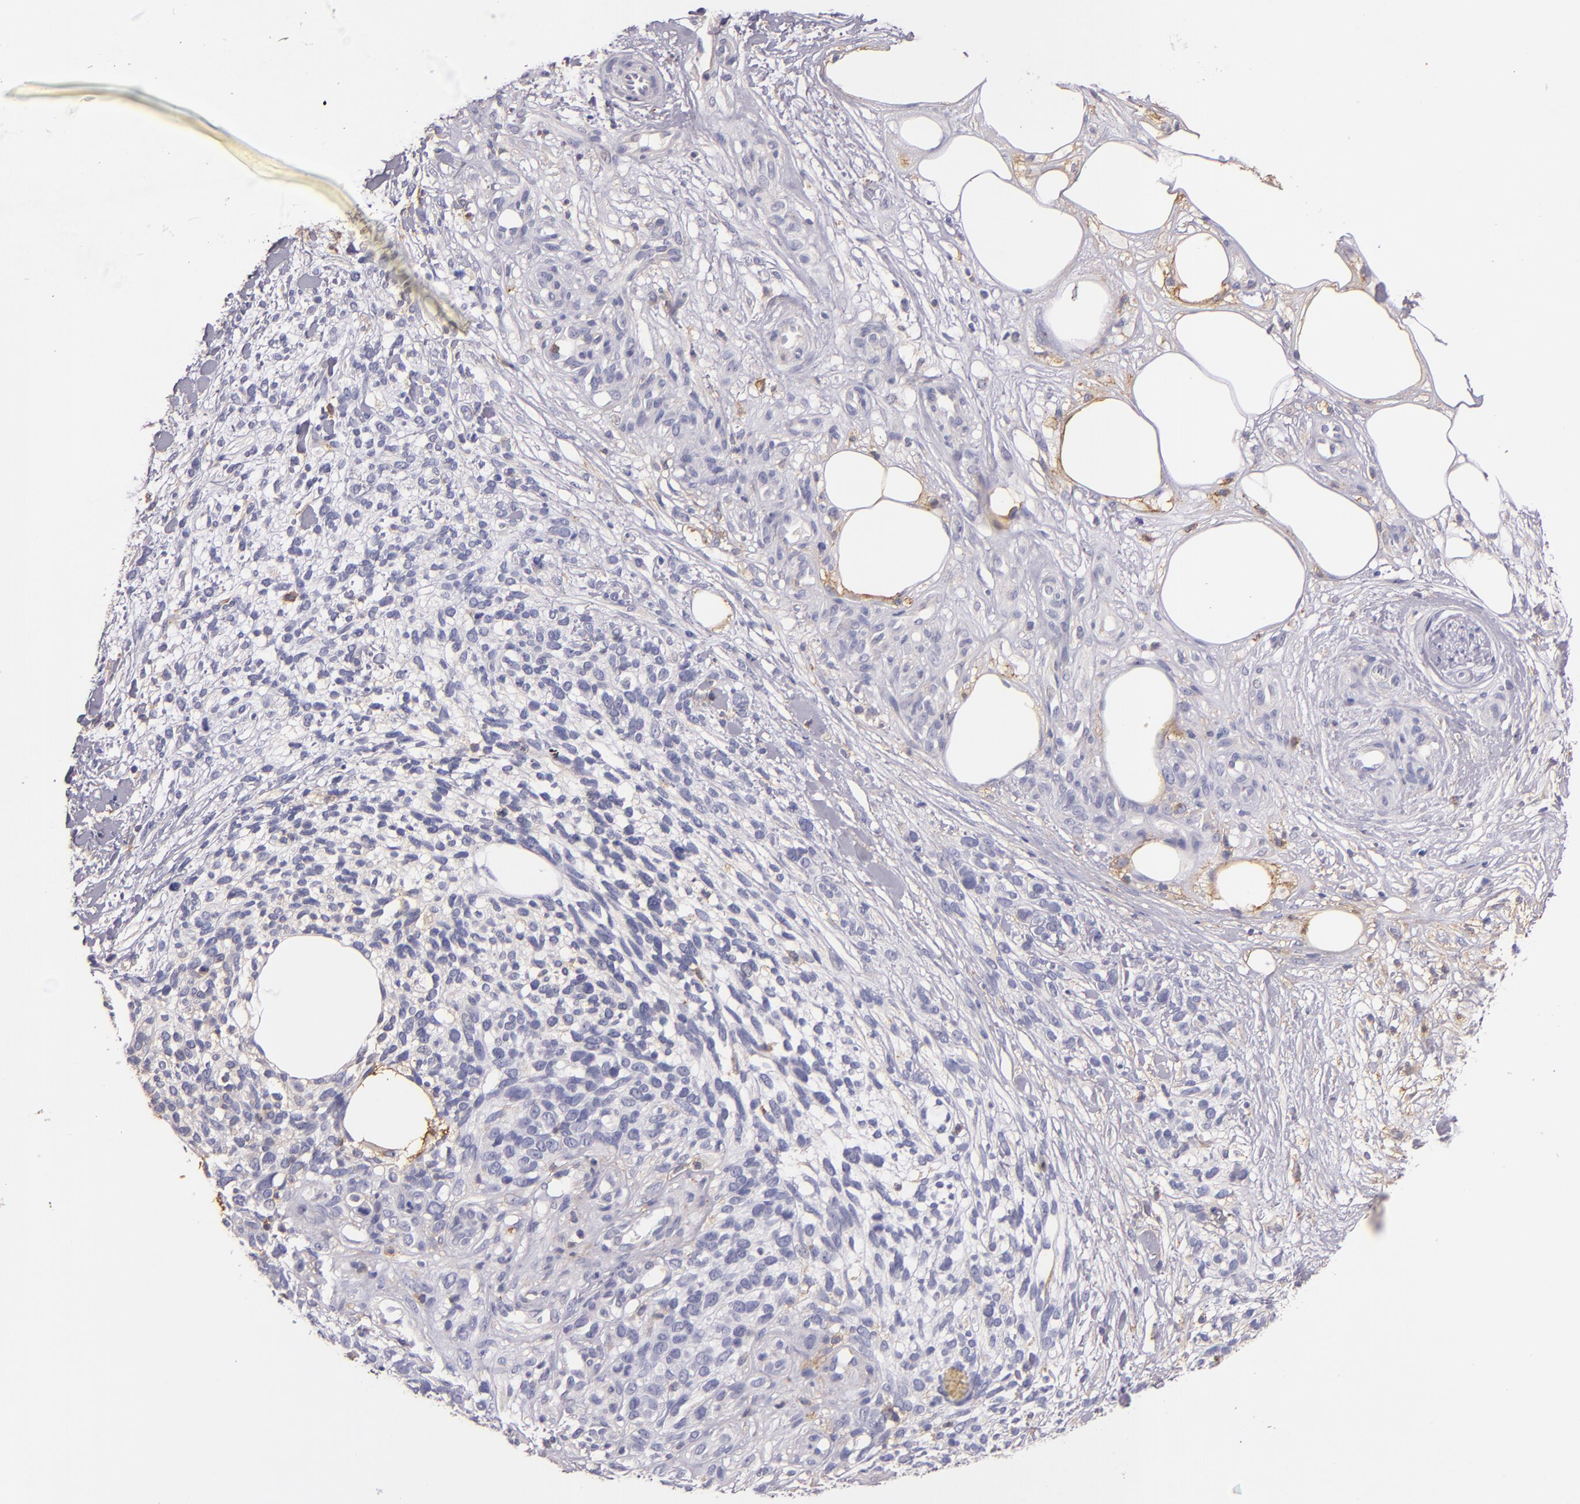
{"staining": {"intensity": "weak", "quantity": "<25%", "location": "cytoplasmic/membranous"}, "tissue": "melanoma", "cell_type": "Tumor cells", "image_type": "cancer", "snomed": [{"axis": "morphology", "description": "Malignant melanoma, NOS"}, {"axis": "topography", "description": "Skin"}], "caption": "This is an IHC photomicrograph of human melanoma. There is no expression in tumor cells.", "gene": "C5AR1", "patient": {"sex": "female", "age": 85}}